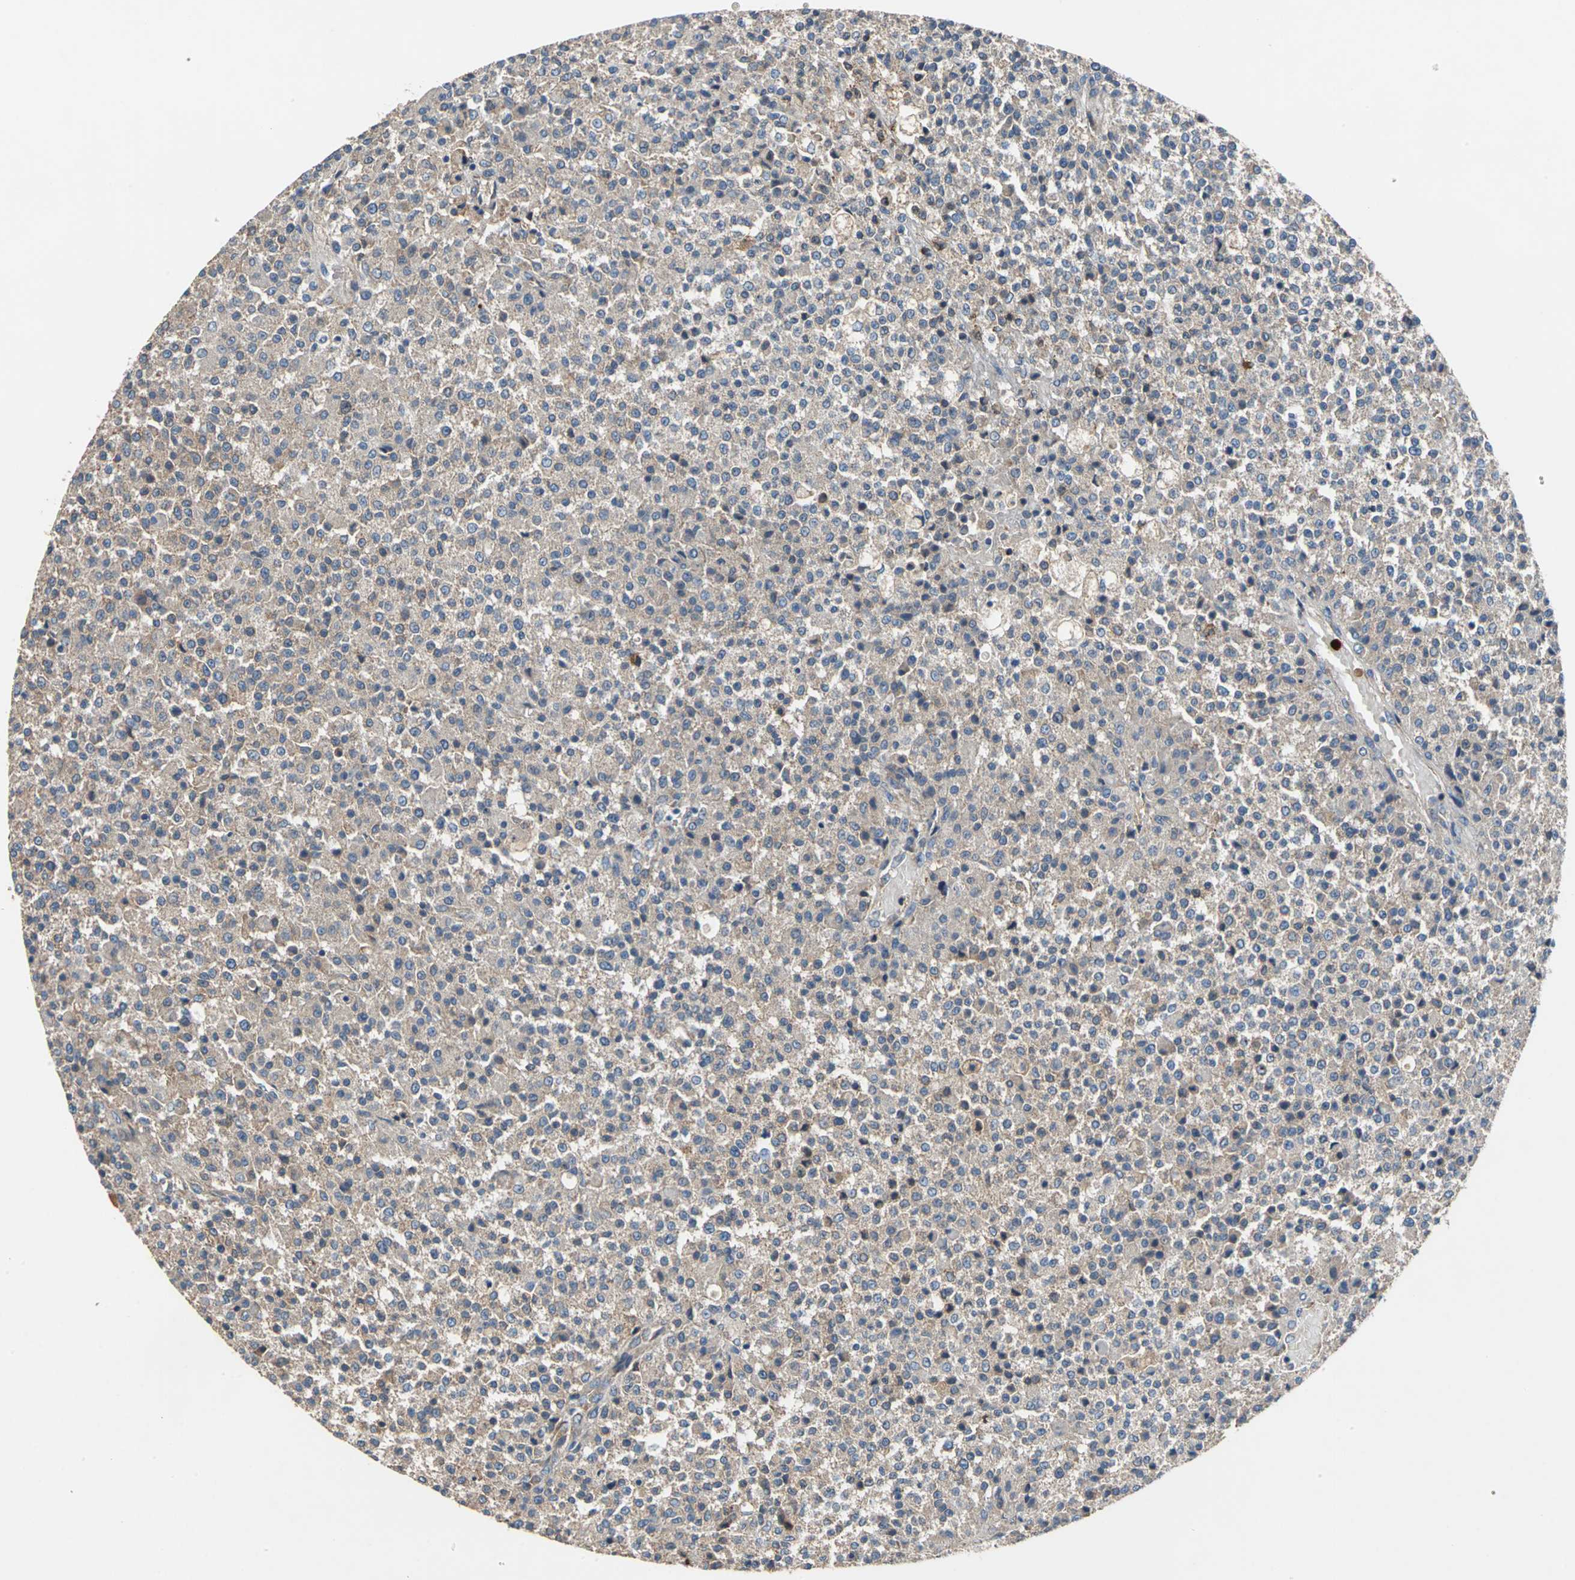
{"staining": {"intensity": "weak", "quantity": ">75%", "location": "cytoplasmic/membranous"}, "tissue": "testis cancer", "cell_type": "Tumor cells", "image_type": "cancer", "snomed": [{"axis": "morphology", "description": "Seminoma, NOS"}, {"axis": "topography", "description": "Testis"}], "caption": "Testis cancer (seminoma) stained with DAB (3,3'-diaminobenzidine) IHC exhibits low levels of weak cytoplasmic/membranous staining in about >75% of tumor cells.", "gene": "HEPH", "patient": {"sex": "male", "age": 59}}